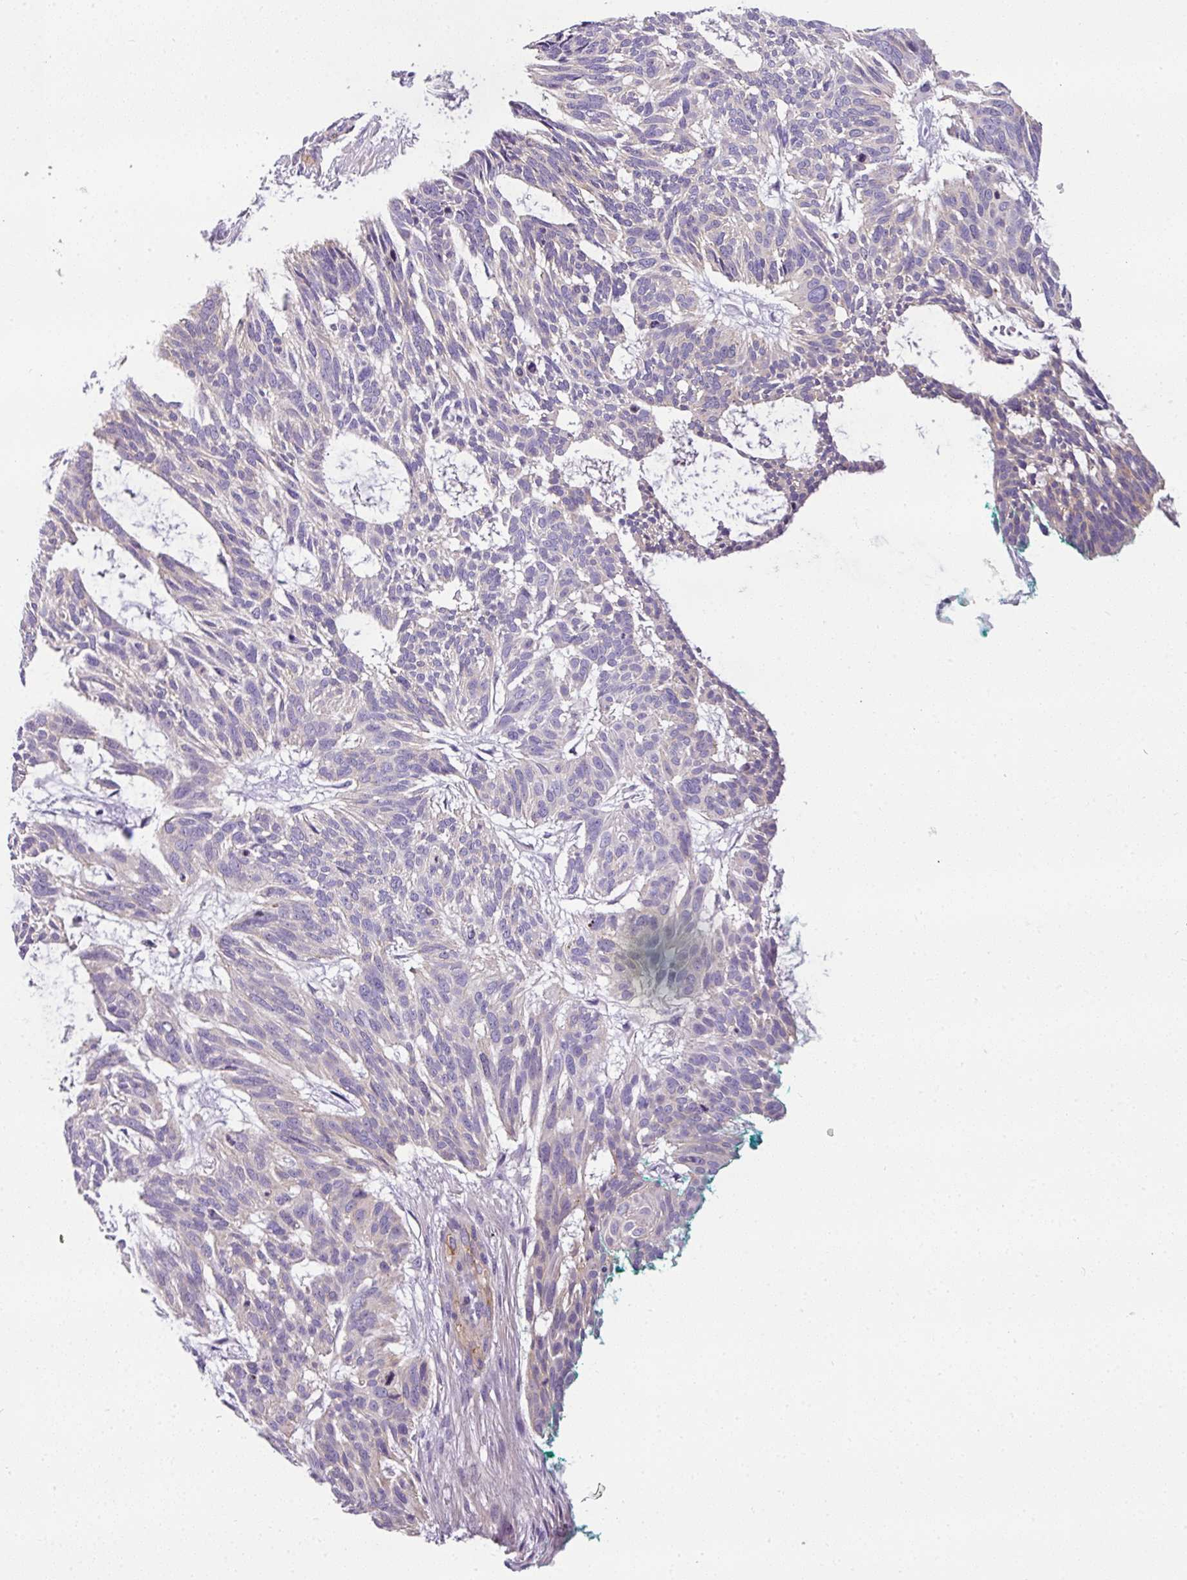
{"staining": {"intensity": "negative", "quantity": "none", "location": "none"}, "tissue": "skin cancer", "cell_type": "Tumor cells", "image_type": "cancer", "snomed": [{"axis": "morphology", "description": "Basal cell carcinoma"}, {"axis": "topography", "description": "Skin"}], "caption": "Tumor cells are negative for protein expression in human skin cancer (basal cell carcinoma).", "gene": "OR11H4", "patient": {"sex": "male", "age": 88}}